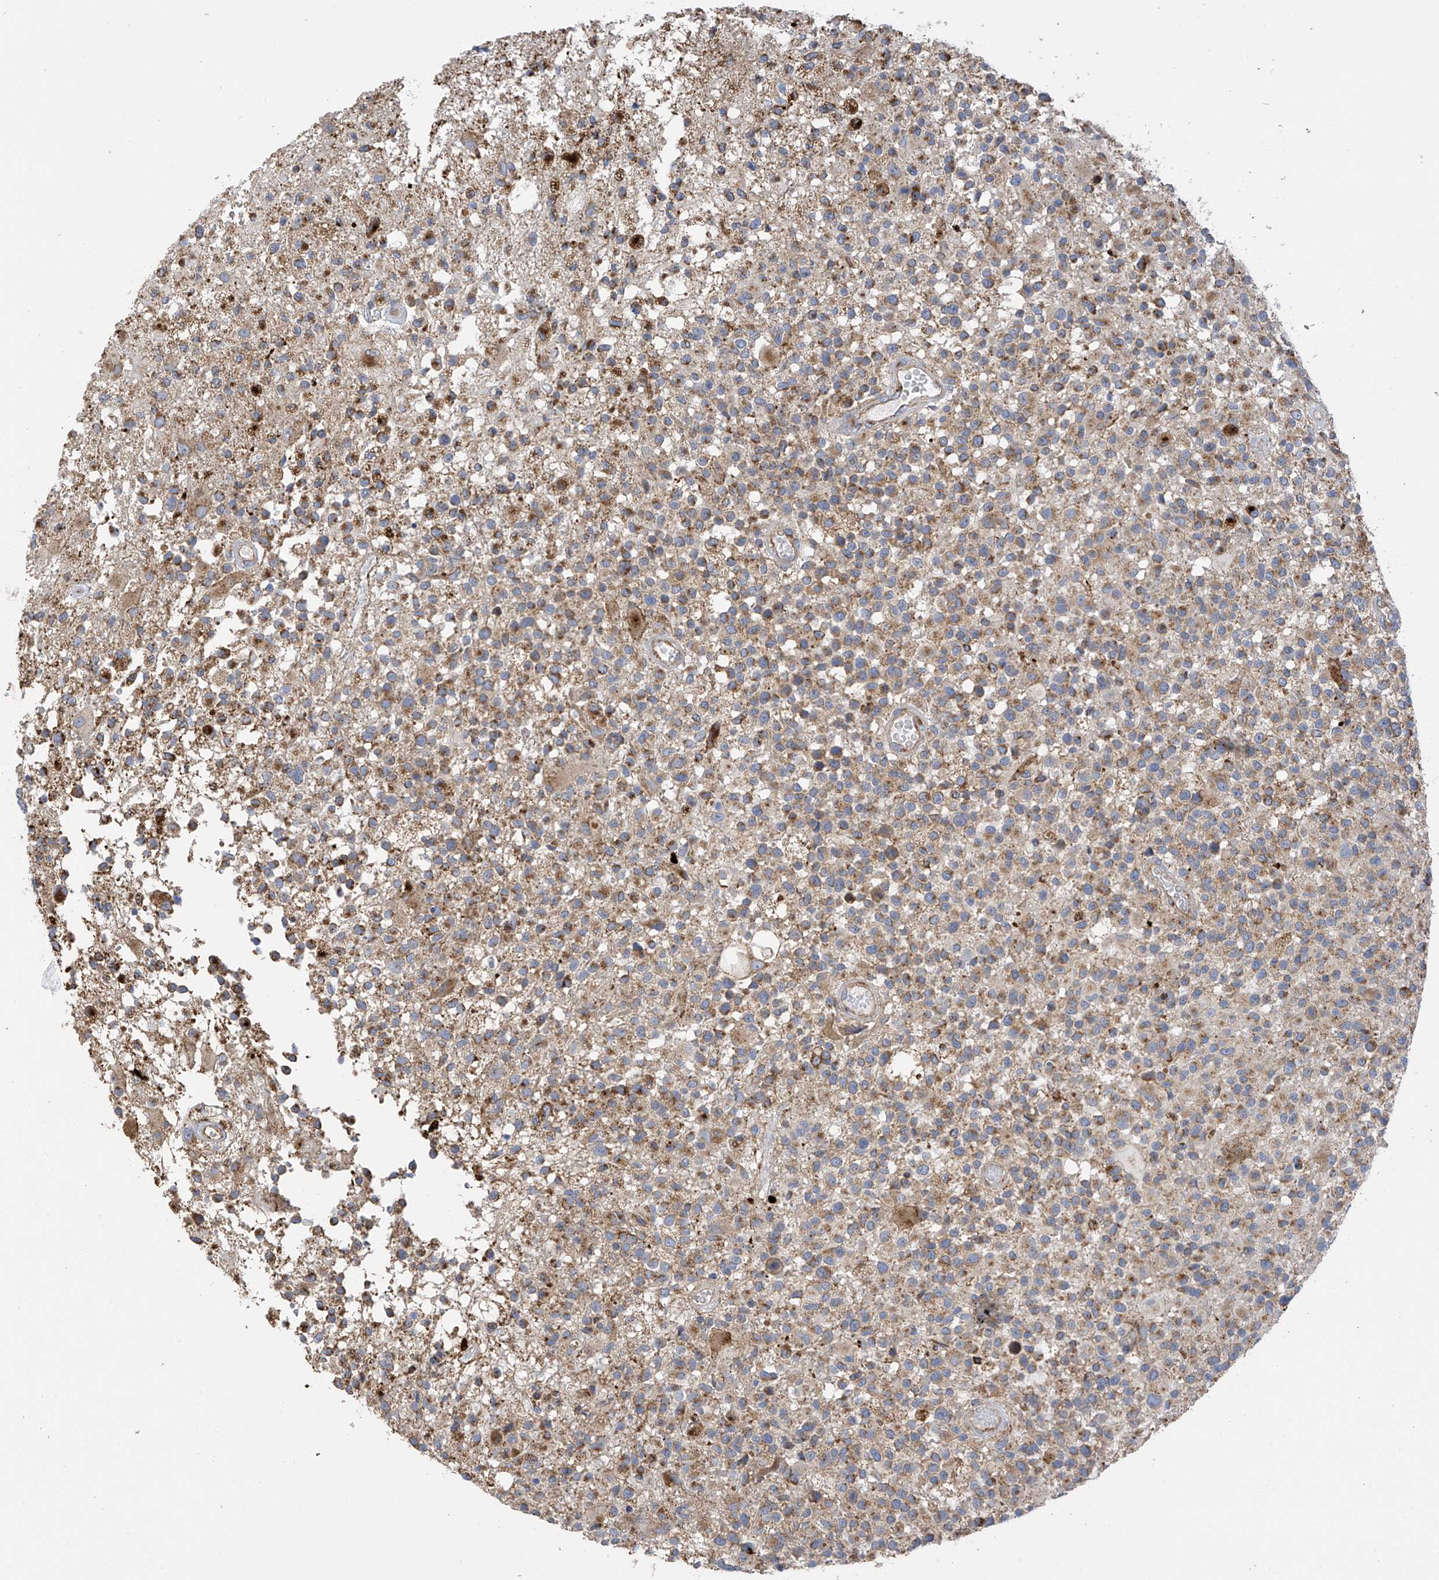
{"staining": {"intensity": "moderate", "quantity": "25%-75%", "location": "cytoplasmic/membranous"}, "tissue": "glioma", "cell_type": "Tumor cells", "image_type": "cancer", "snomed": [{"axis": "morphology", "description": "Glioma, malignant, High grade"}, {"axis": "morphology", "description": "Glioblastoma, NOS"}, {"axis": "topography", "description": "Brain"}], "caption": "High-grade glioma (malignant) stained for a protein displays moderate cytoplasmic/membranous positivity in tumor cells.", "gene": "ITM2B", "patient": {"sex": "male", "age": 60}}